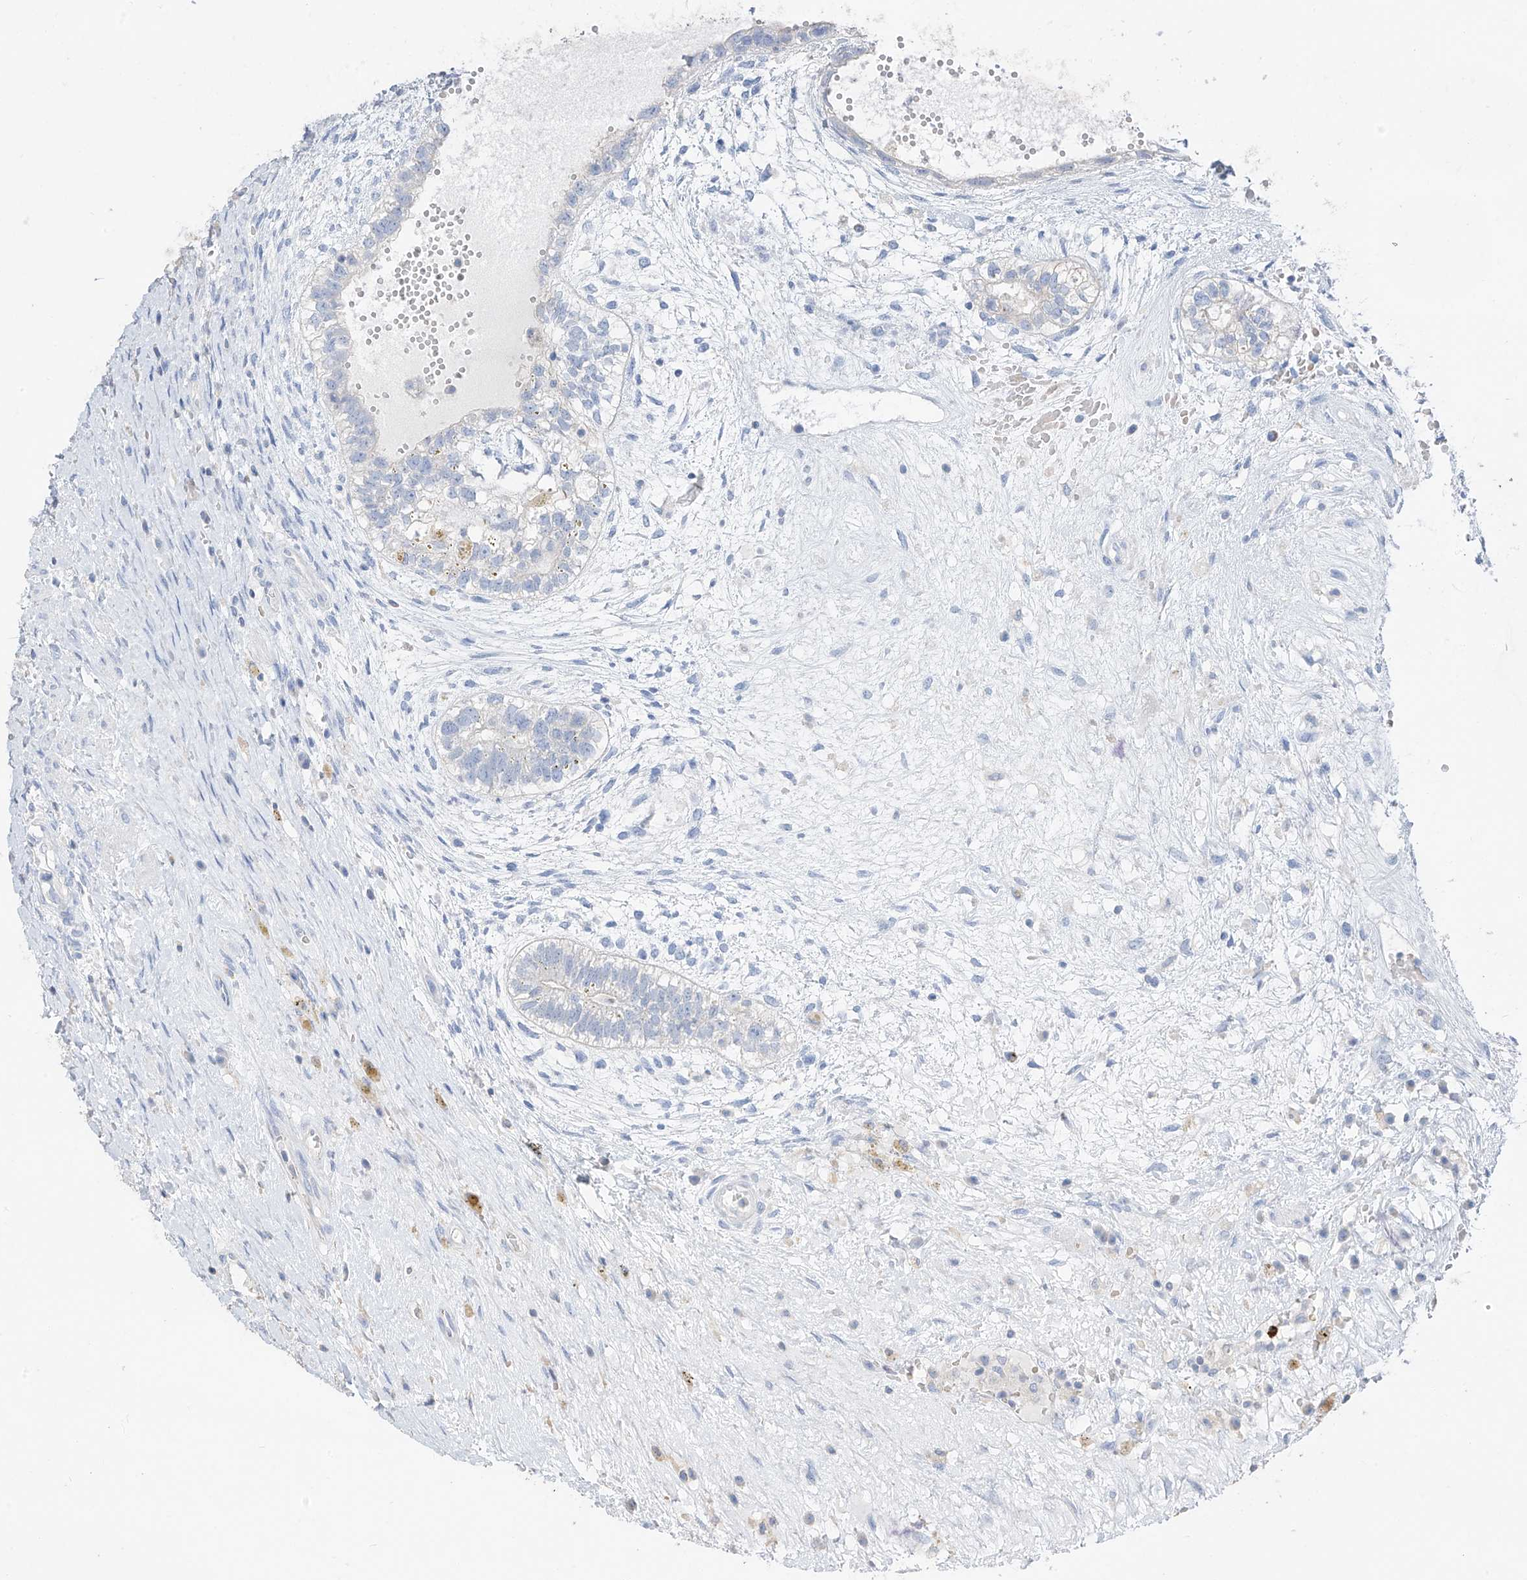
{"staining": {"intensity": "negative", "quantity": "none", "location": "none"}, "tissue": "testis cancer", "cell_type": "Tumor cells", "image_type": "cancer", "snomed": [{"axis": "morphology", "description": "Carcinoma, Embryonal, NOS"}, {"axis": "topography", "description": "Testis"}], "caption": "Immunohistochemistry (IHC) image of neoplastic tissue: human embryonal carcinoma (testis) stained with DAB (3,3'-diaminobenzidine) demonstrates no significant protein positivity in tumor cells.", "gene": "PAFAH1B3", "patient": {"sex": "male", "age": 26}}